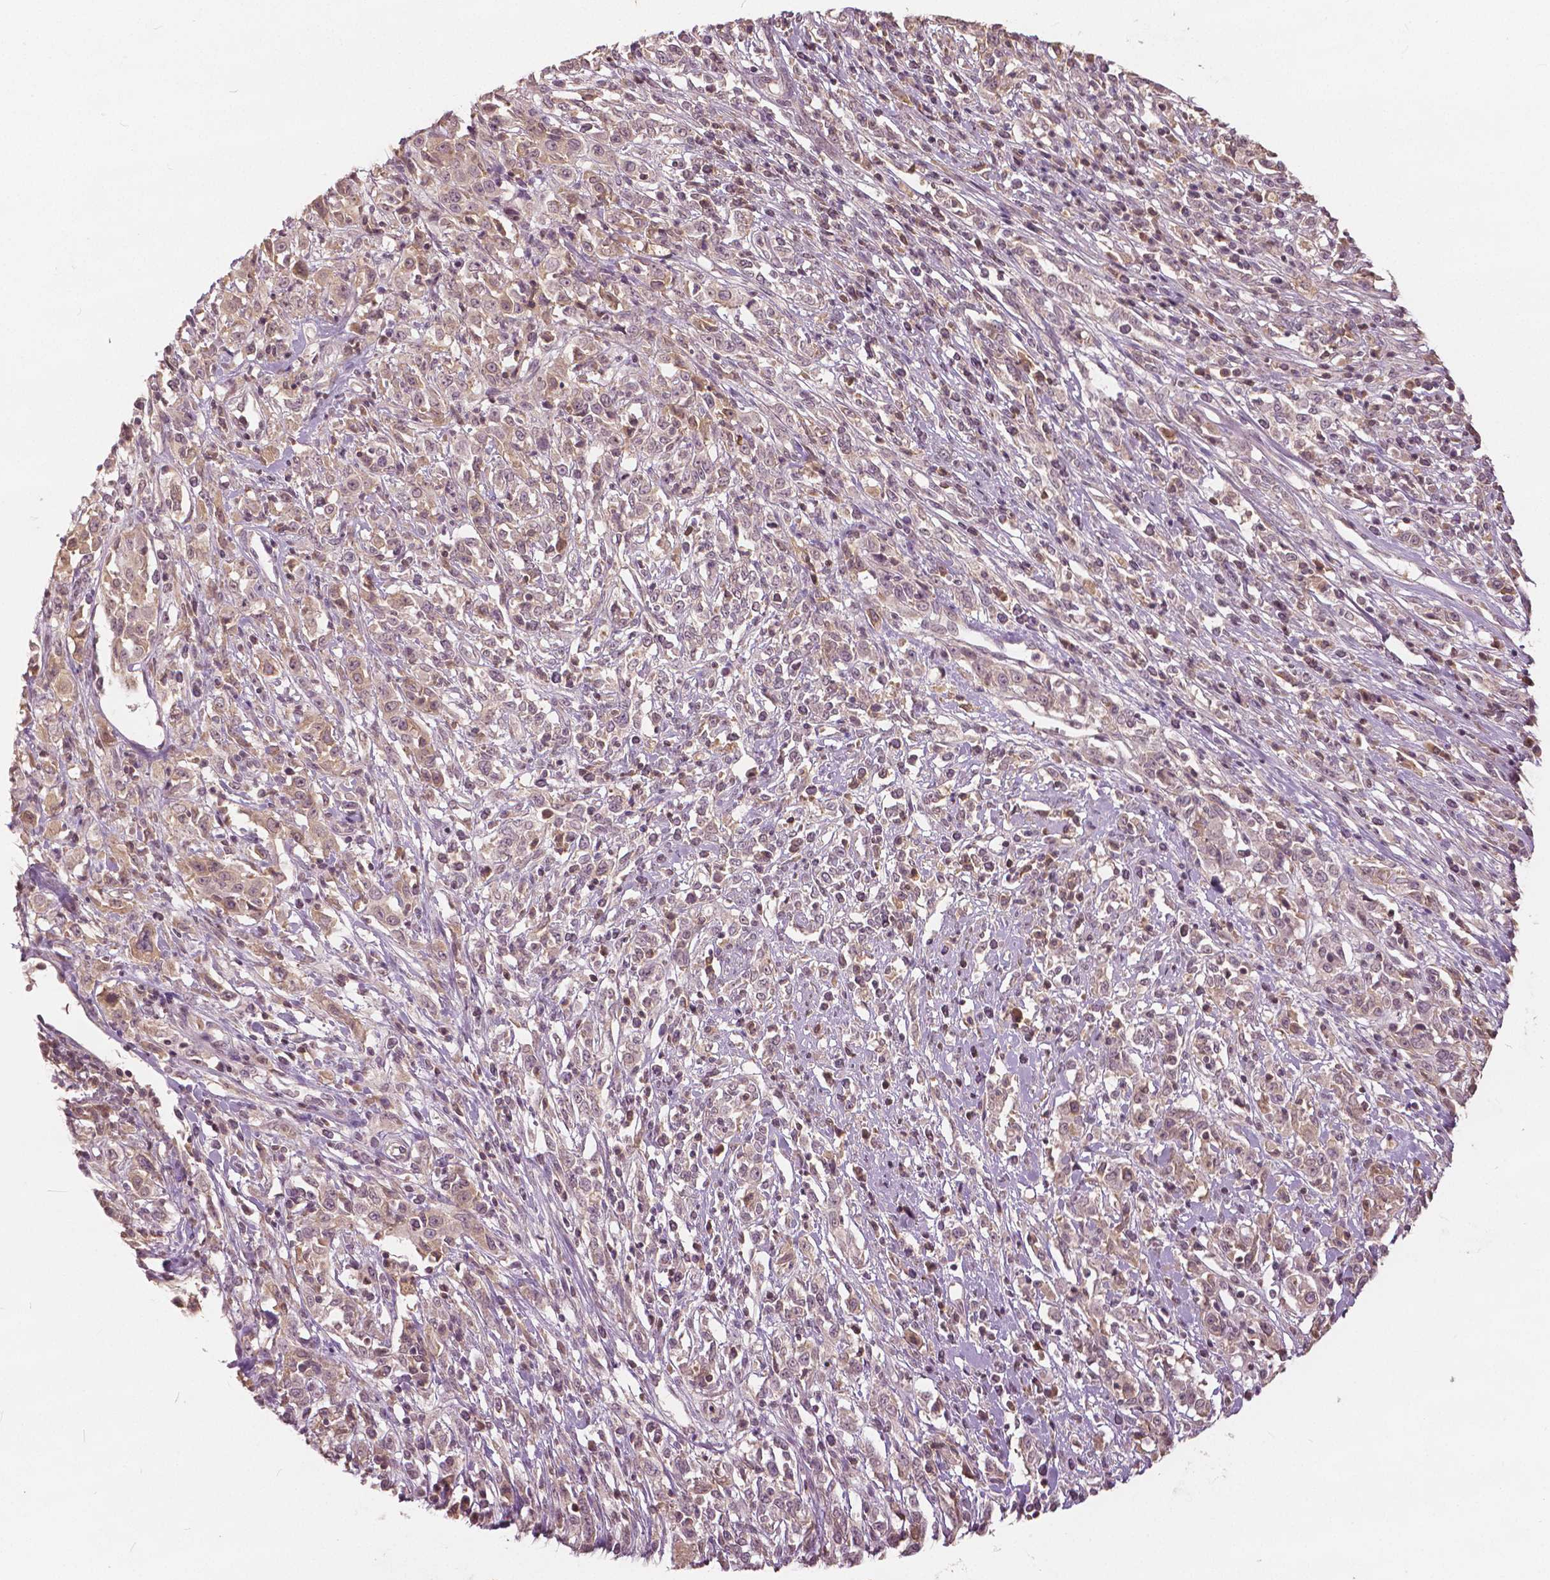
{"staining": {"intensity": "weak", "quantity": "25%-75%", "location": "cytoplasmic/membranous,nuclear"}, "tissue": "cervical cancer", "cell_type": "Tumor cells", "image_type": "cancer", "snomed": [{"axis": "morphology", "description": "Adenocarcinoma, NOS"}, {"axis": "topography", "description": "Cervix"}], "caption": "Cervical cancer stained with immunohistochemistry (IHC) shows weak cytoplasmic/membranous and nuclear expression in approximately 25%-75% of tumor cells.", "gene": "ANGPTL4", "patient": {"sex": "female", "age": 40}}